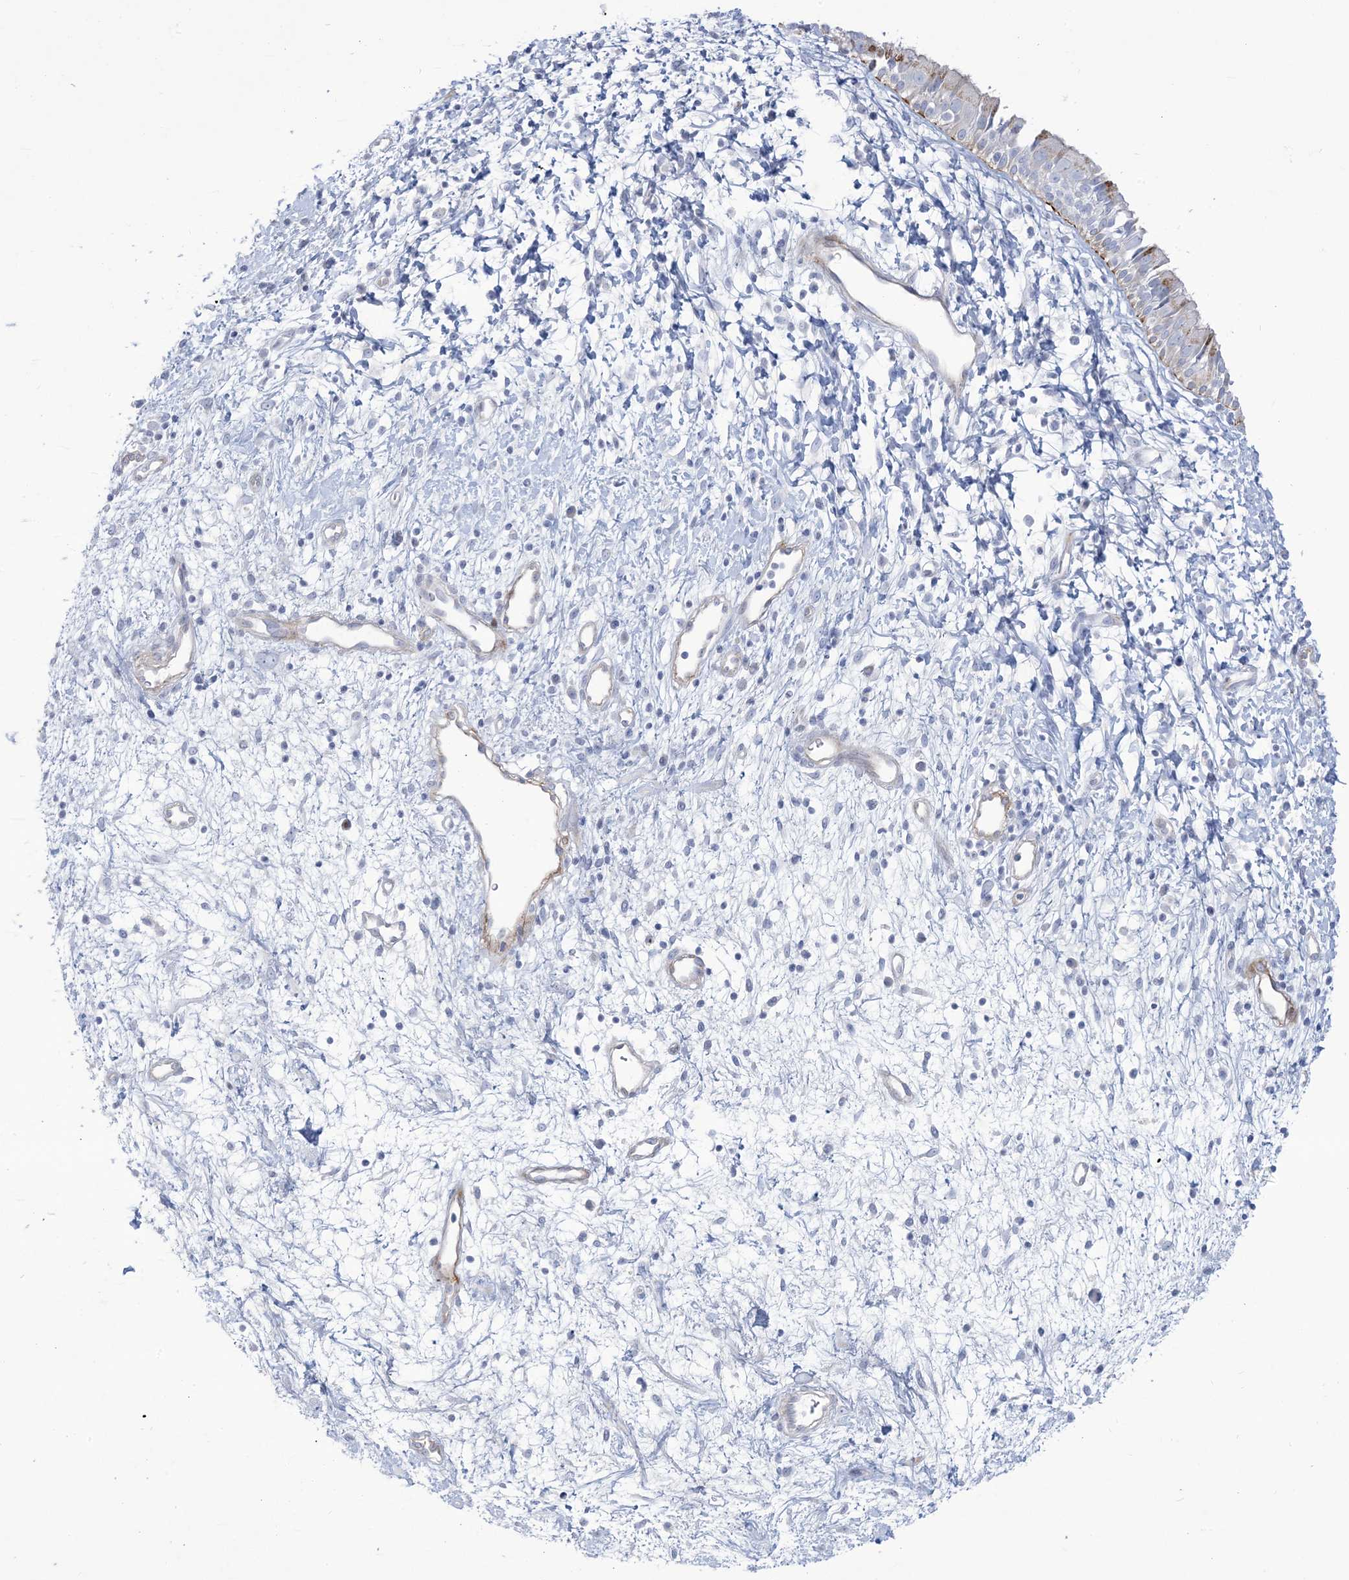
{"staining": {"intensity": "weak", "quantity": "25%-75%", "location": "cytoplasmic/membranous"}, "tissue": "nasopharynx", "cell_type": "Respiratory epithelial cells", "image_type": "normal", "snomed": [{"axis": "morphology", "description": "Normal tissue, NOS"}, {"axis": "topography", "description": "Nasopharynx"}], "caption": "Immunohistochemistry (IHC) photomicrograph of unremarkable human nasopharynx stained for a protein (brown), which exhibits low levels of weak cytoplasmic/membranous positivity in about 25%-75% of respiratory epithelial cells.", "gene": "B3GNT7", "patient": {"sex": "male", "age": 22}}